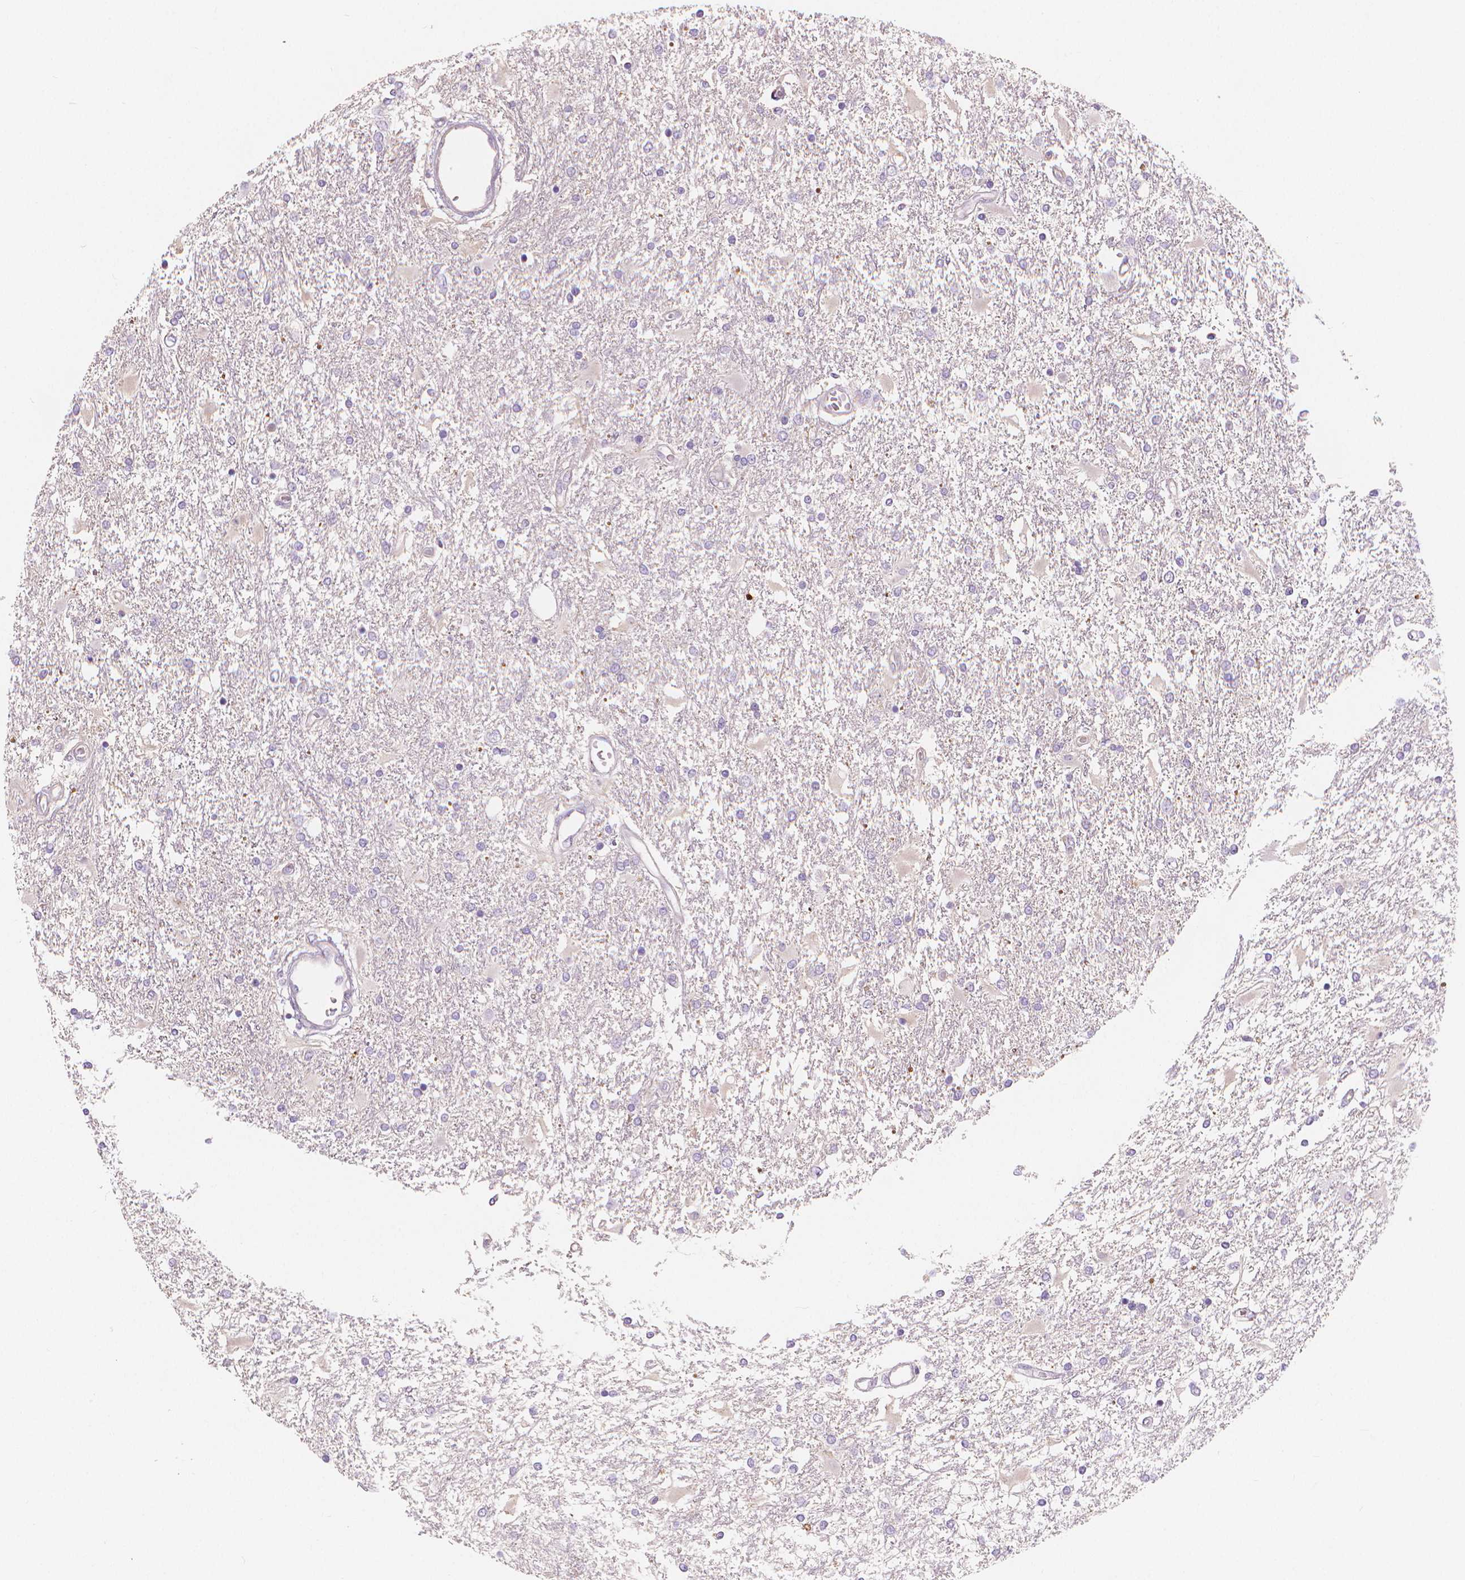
{"staining": {"intensity": "negative", "quantity": "none", "location": "none"}, "tissue": "glioma", "cell_type": "Tumor cells", "image_type": "cancer", "snomed": [{"axis": "morphology", "description": "Glioma, malignant, High grade"}, {"axis": "topography", "description": "Cerebral cortex"}], "caption": "DAB immunohistochemical staining of human glioma demonstrates no significant expression in tumor cells.", "gene": "APOA4", "patient": {"sex": "male", "age": 79}}